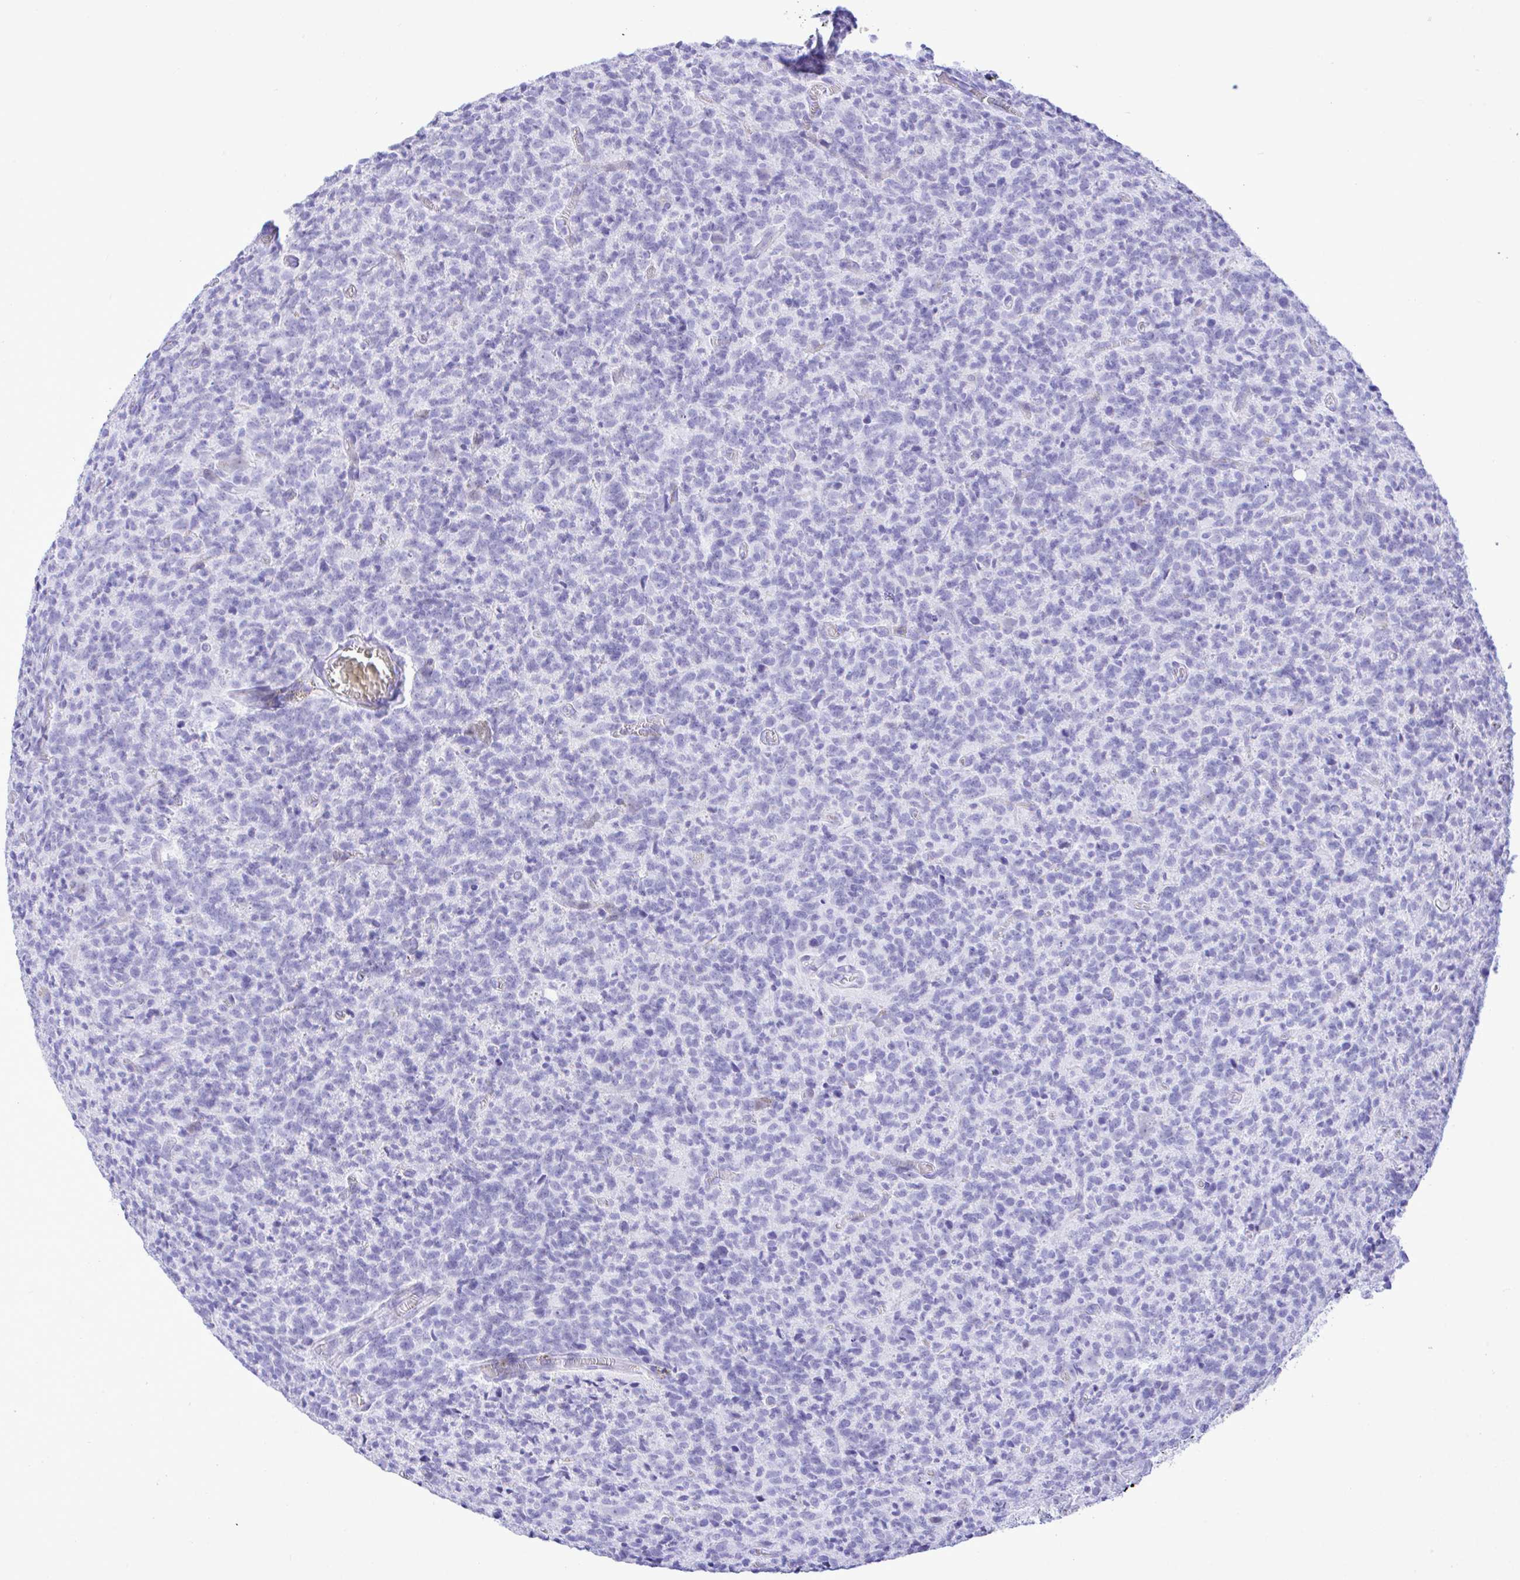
{"staining": {"intensity": "negative", "quantity": "none", "location": "none"}, "tissue": "glioma", "cell_type": "Tumor cells", "image_type": "cancer", "snomed": [{"axis": "morphology", "description": "Glioma, malignant, High grade"}, {"axis": "topography", "description": "Brain"}], "caption": "Immunohistochemical staining of human glioma displays no significant positivity in tumor cells.", "gene": "SELENOV", "patient": {"sex": "male", "age": 76}}